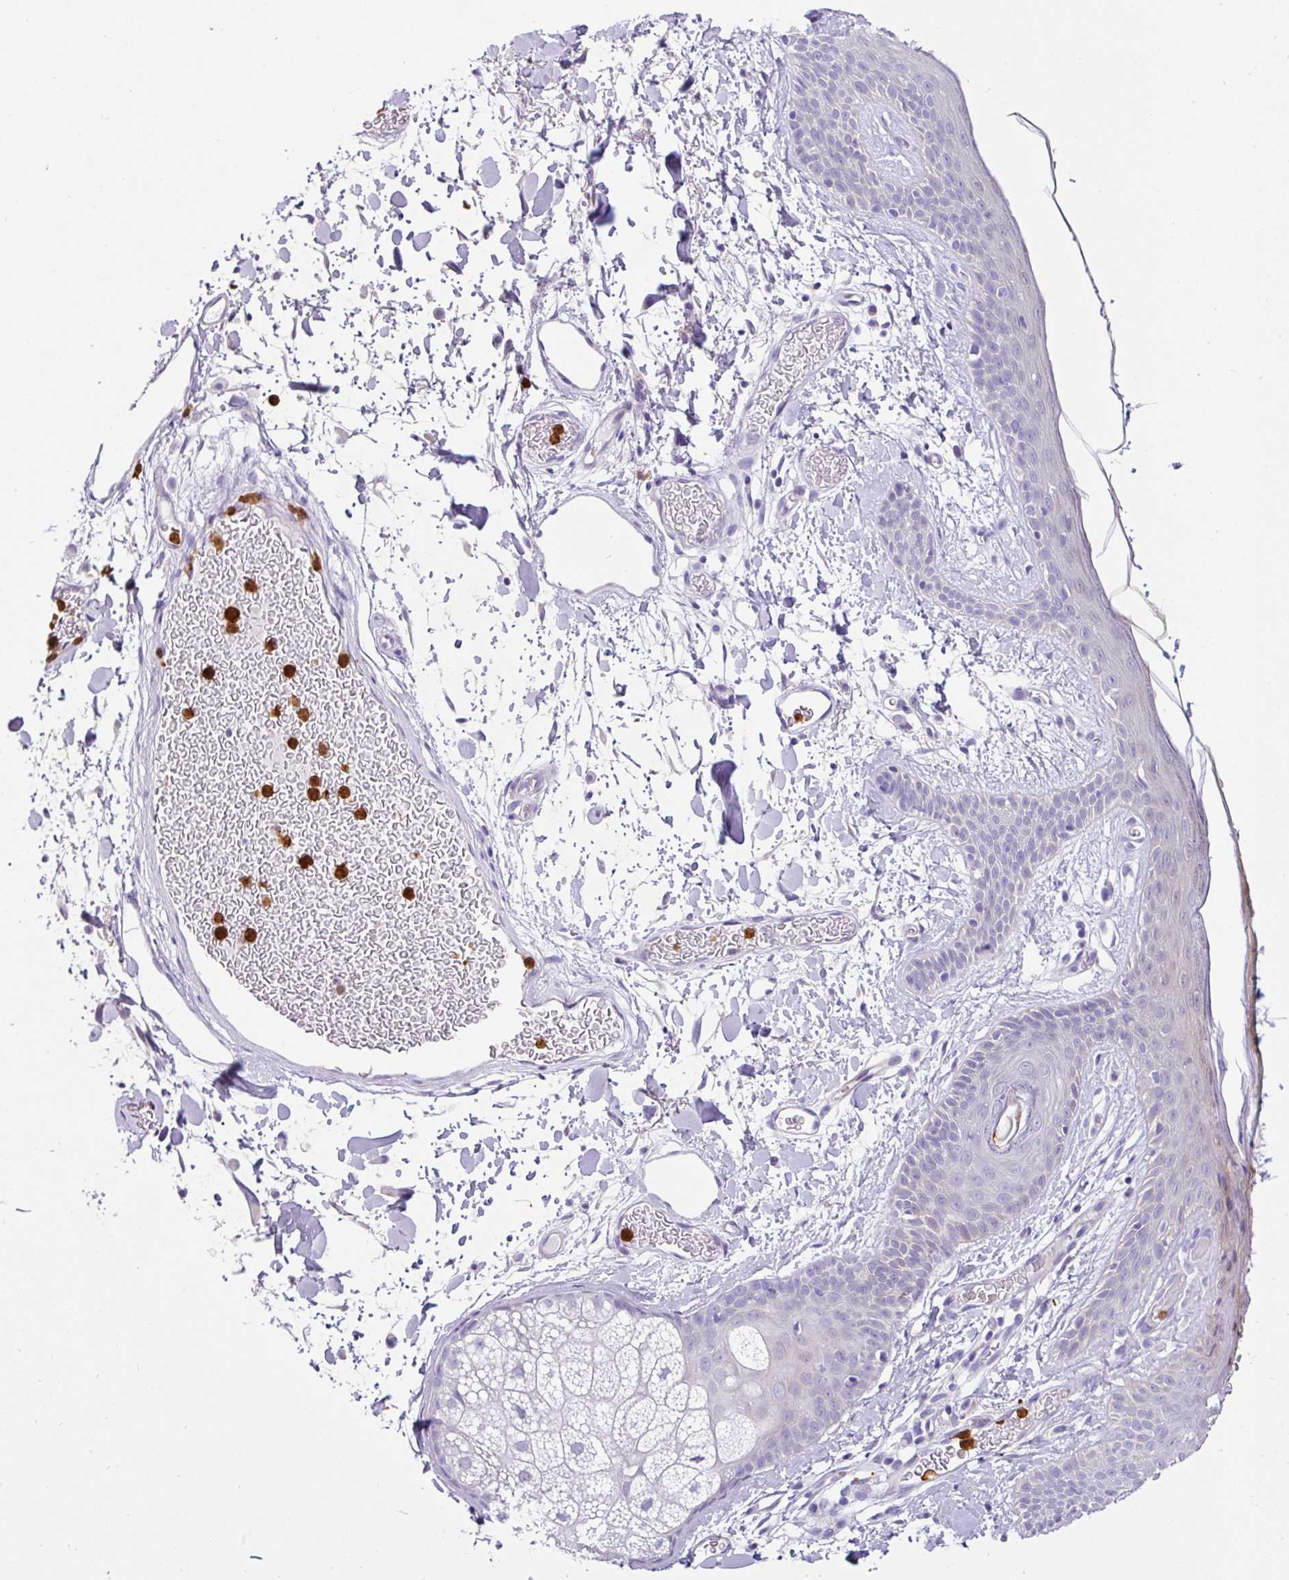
{"staining": {"intensity": "negative", "quantity": "none", "location": "none"}, "tissue": "skin", "cell_type": "Fibroblasts", "image_type": "normal", "snomed": [{"axis": "morphology", "description": "Normal tissue, NOS"}, {"axis": "topography", "description": "Skin"}], "caption": "Histopathology image shows no protein staining in fibroblasts of unremarkable skin.", "gene": "SH2D3C", "patient": {"sex": "male", "age": 79}}